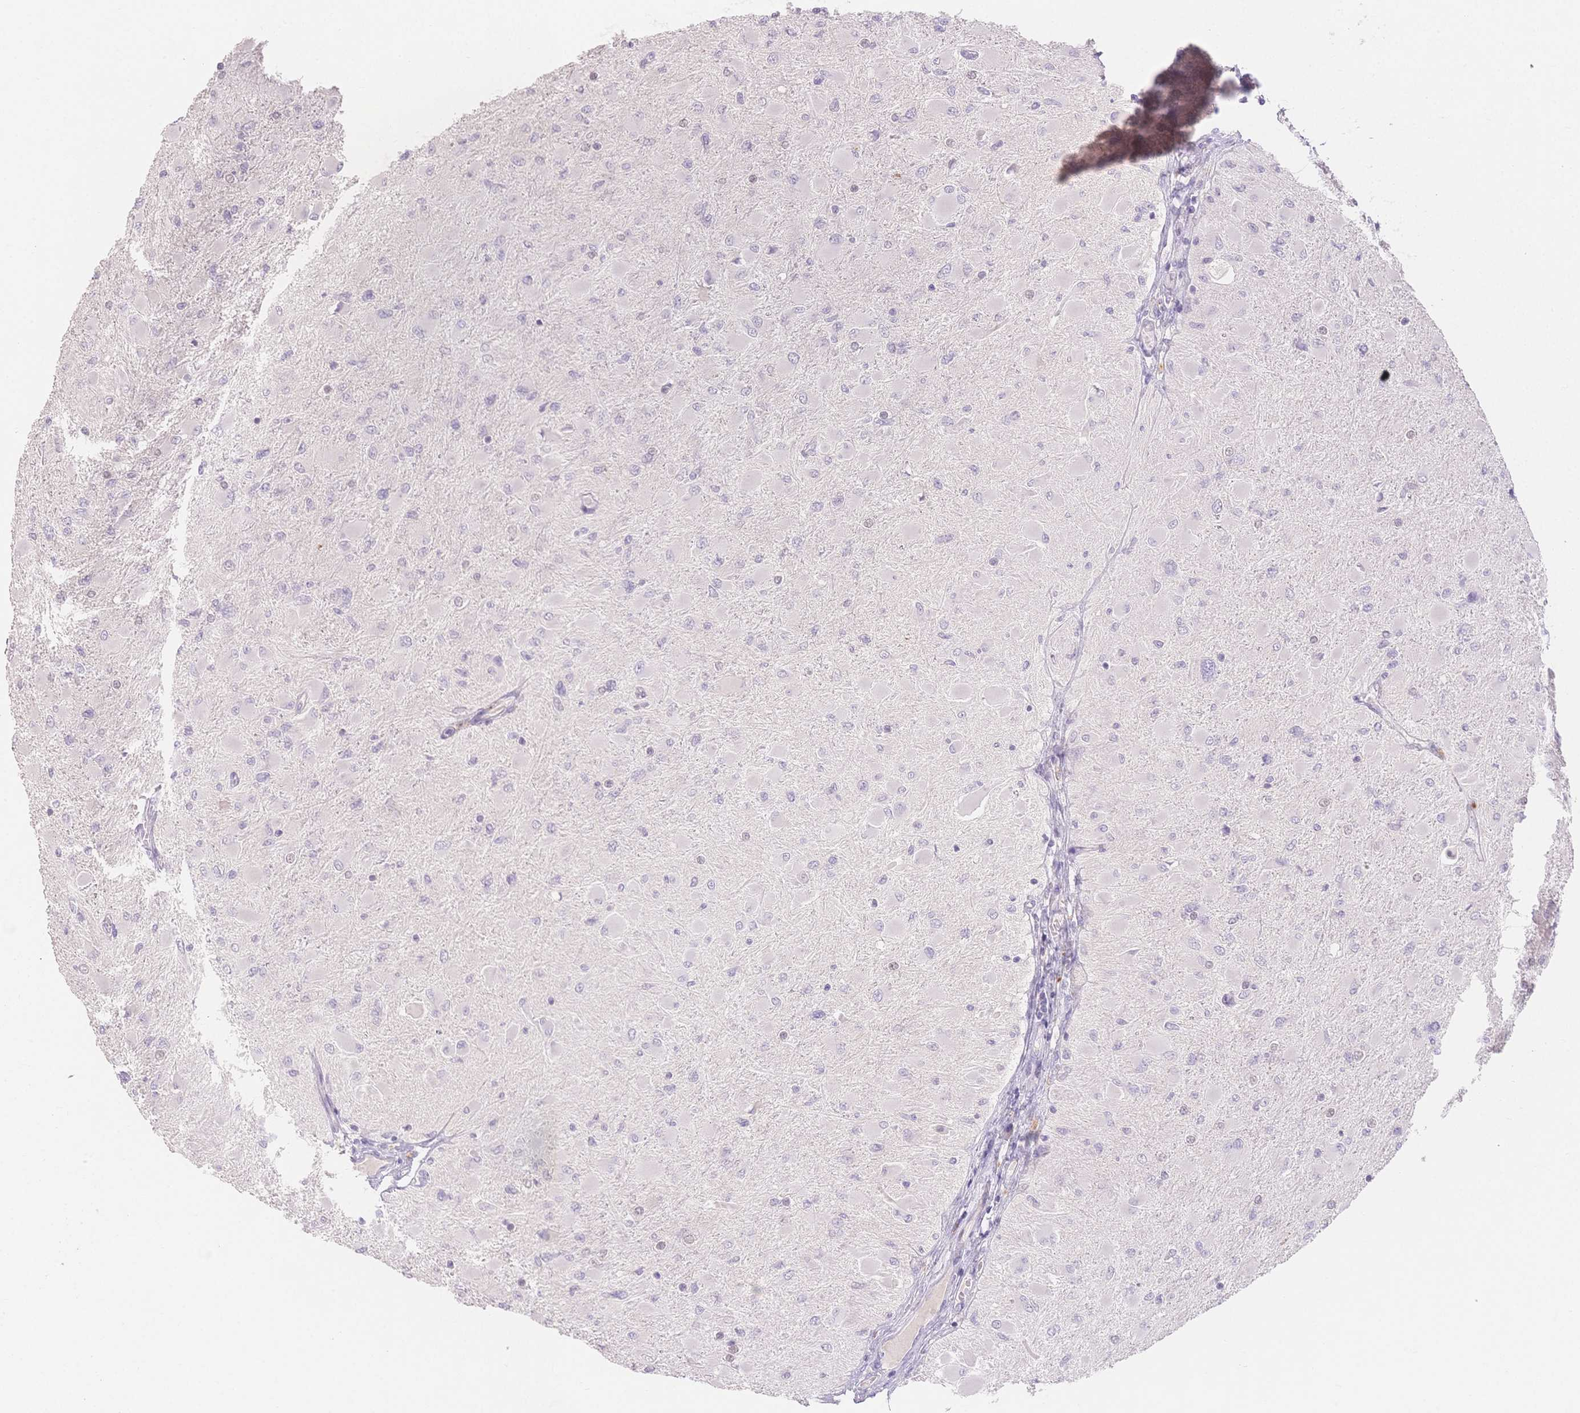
{"staining": {"intensity": "negative", "quantity": "none", "location": "none"}, "tissue": "glioma", "cell_type": "Tumor cells", "image_type": "cancer", "snomed": [{"axis": "morphology", "description": "Glioma, malignant, High grade"}, {"axis": "topography", "description": "Cerebral cortex"}], "caption": "Tumor cells show no significant protein expression in malignant high-grade glioma. The staining was performed using DAB (3,3'-diaminobenzidine) to visualize the protein expression in brown, while the nuclei were stained in blue with hematoxylin (Magnification: 20x).", "gene": "SUV39H2", "patient": {"sex": "female", "age": 36}}